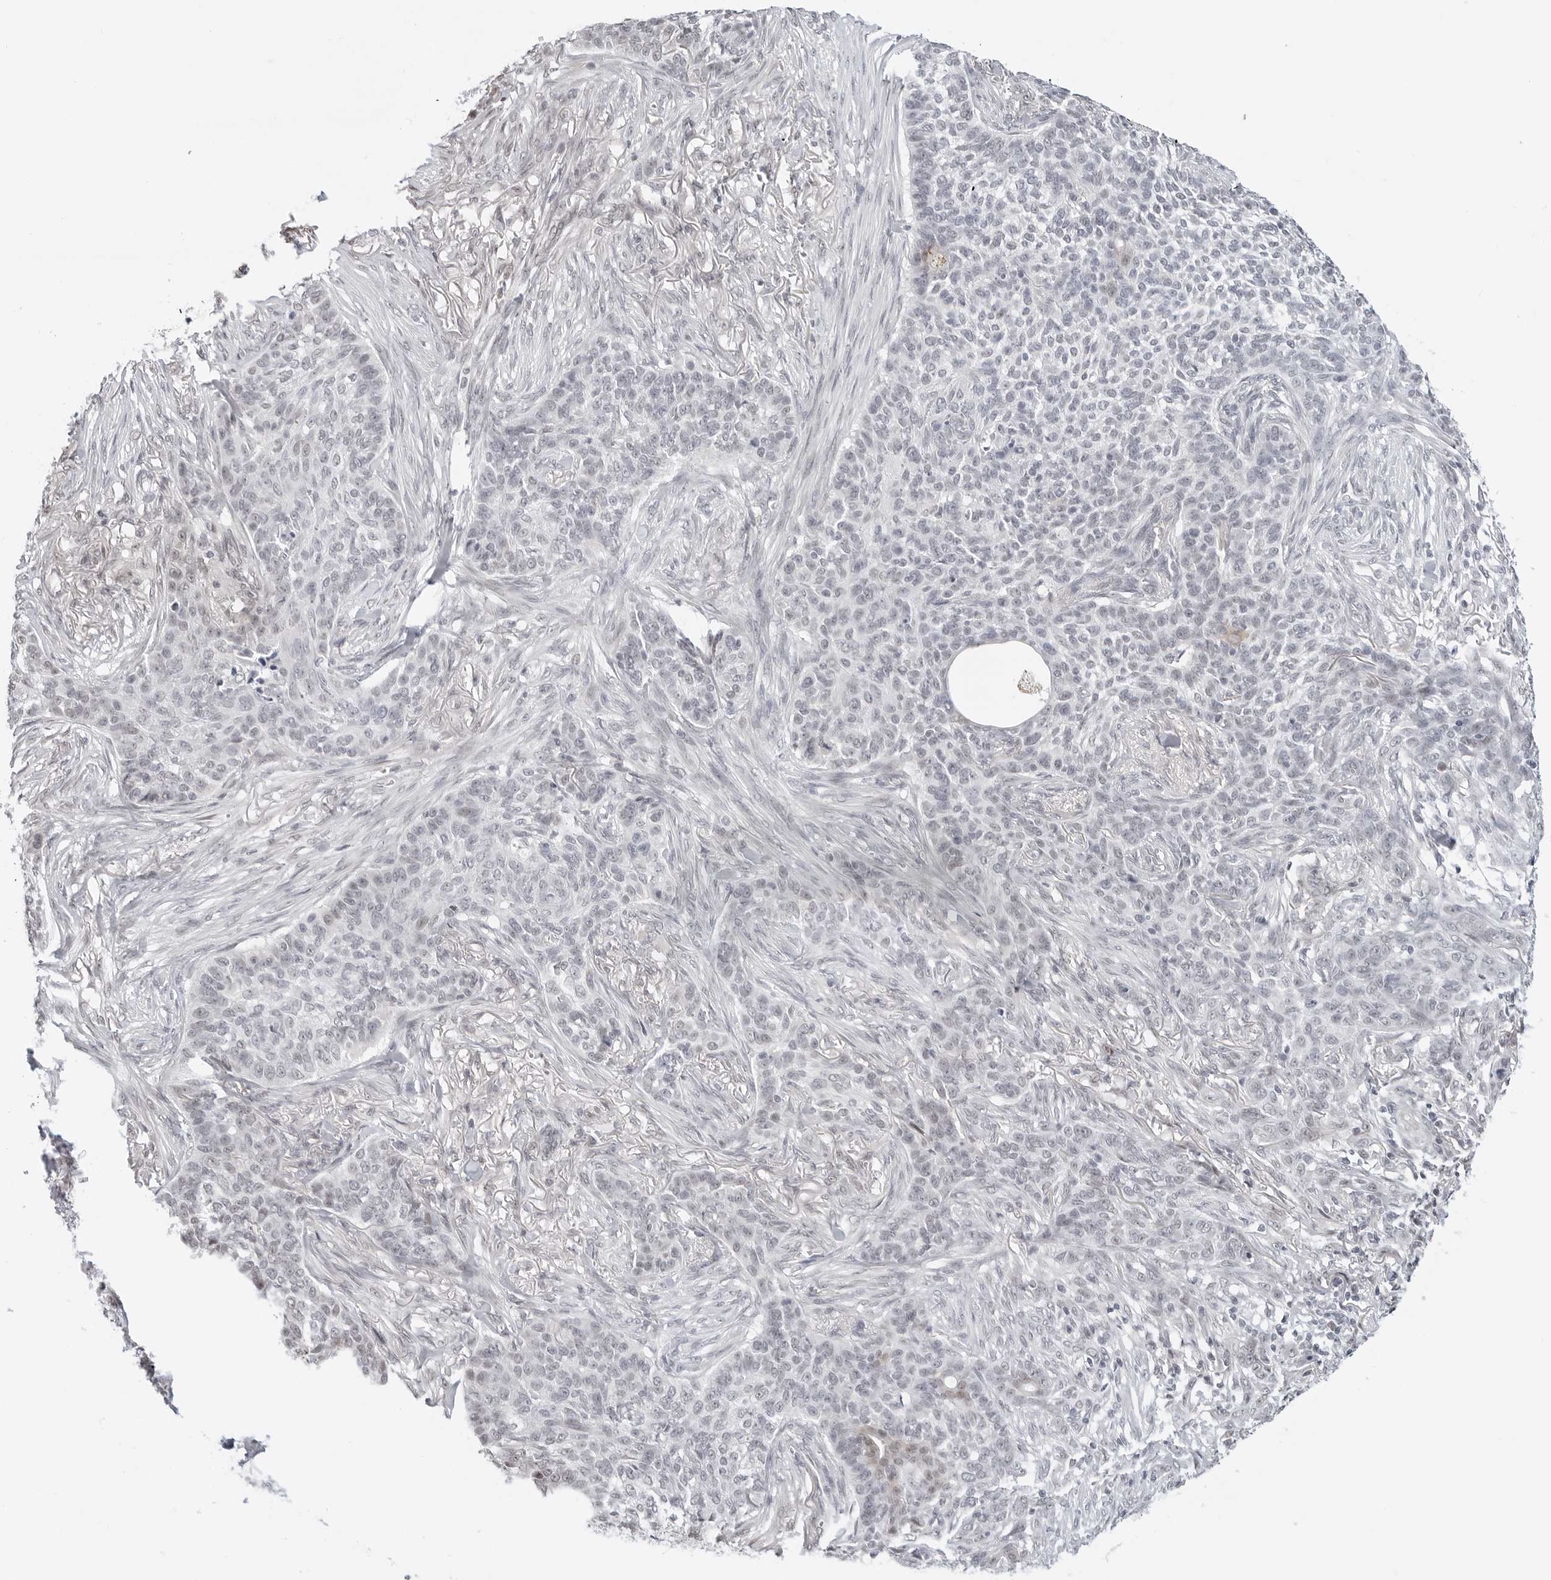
{"staining": {"intensity": "negative", "quantity": "none", "location": "none"}, "tissue": "skin cancer", "cell_type": "Tumor cells", "image_type": "cancer", "snomed": [{"axis": "morphology", "description": "Basal cell carcinoma"}, {"axis": "topography", "description": "Skin"}], "caption": "Human skin cancer stained for a protein using immunohistochemistry exhibits no expression in tumor cells.", "gene": "TSEN2", "patient": {"sex": "male", "age": 85}}